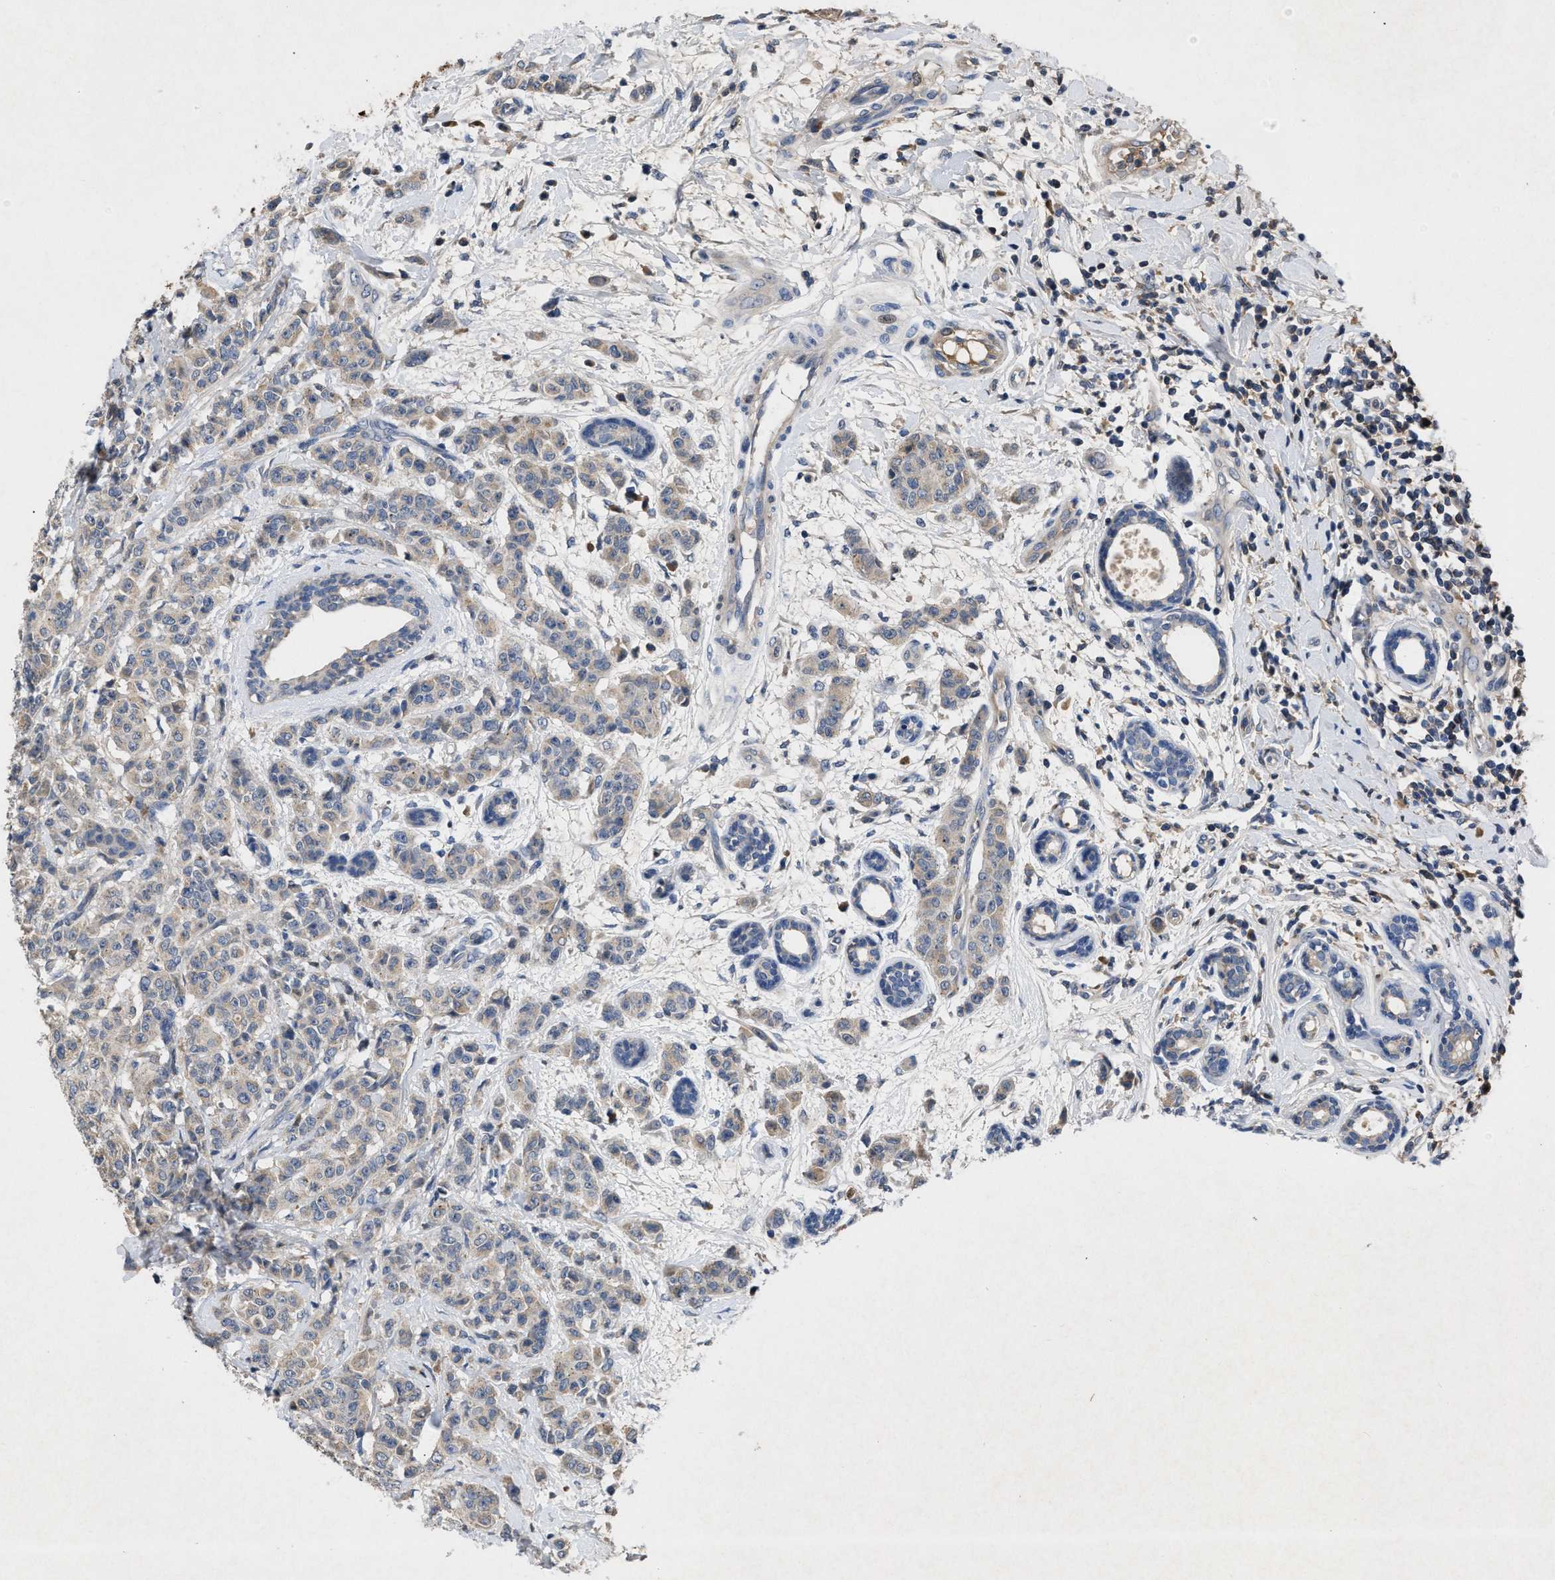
{"staining": {"intensity": "weak", "quantity": "<25%", "location": "cytoplasmic/membranous"}, "tissue": "breast cancer", "cell_type": "Tumor cells", "image_type": "cancer", "snomed": [{"axis": "morphology", "description": "Normal tissue, NOS"}, {"axis": "morphology", "description": "Duct carcinoma"}, {"axis": "topography", "description": "Breast"}], "caption": "DAB immunohistochemical staining of breast cancer exhibits no significant positivity in tumor cells.", "gene": "VPS4A", "patient": {"sex": "female", "age": 40}}